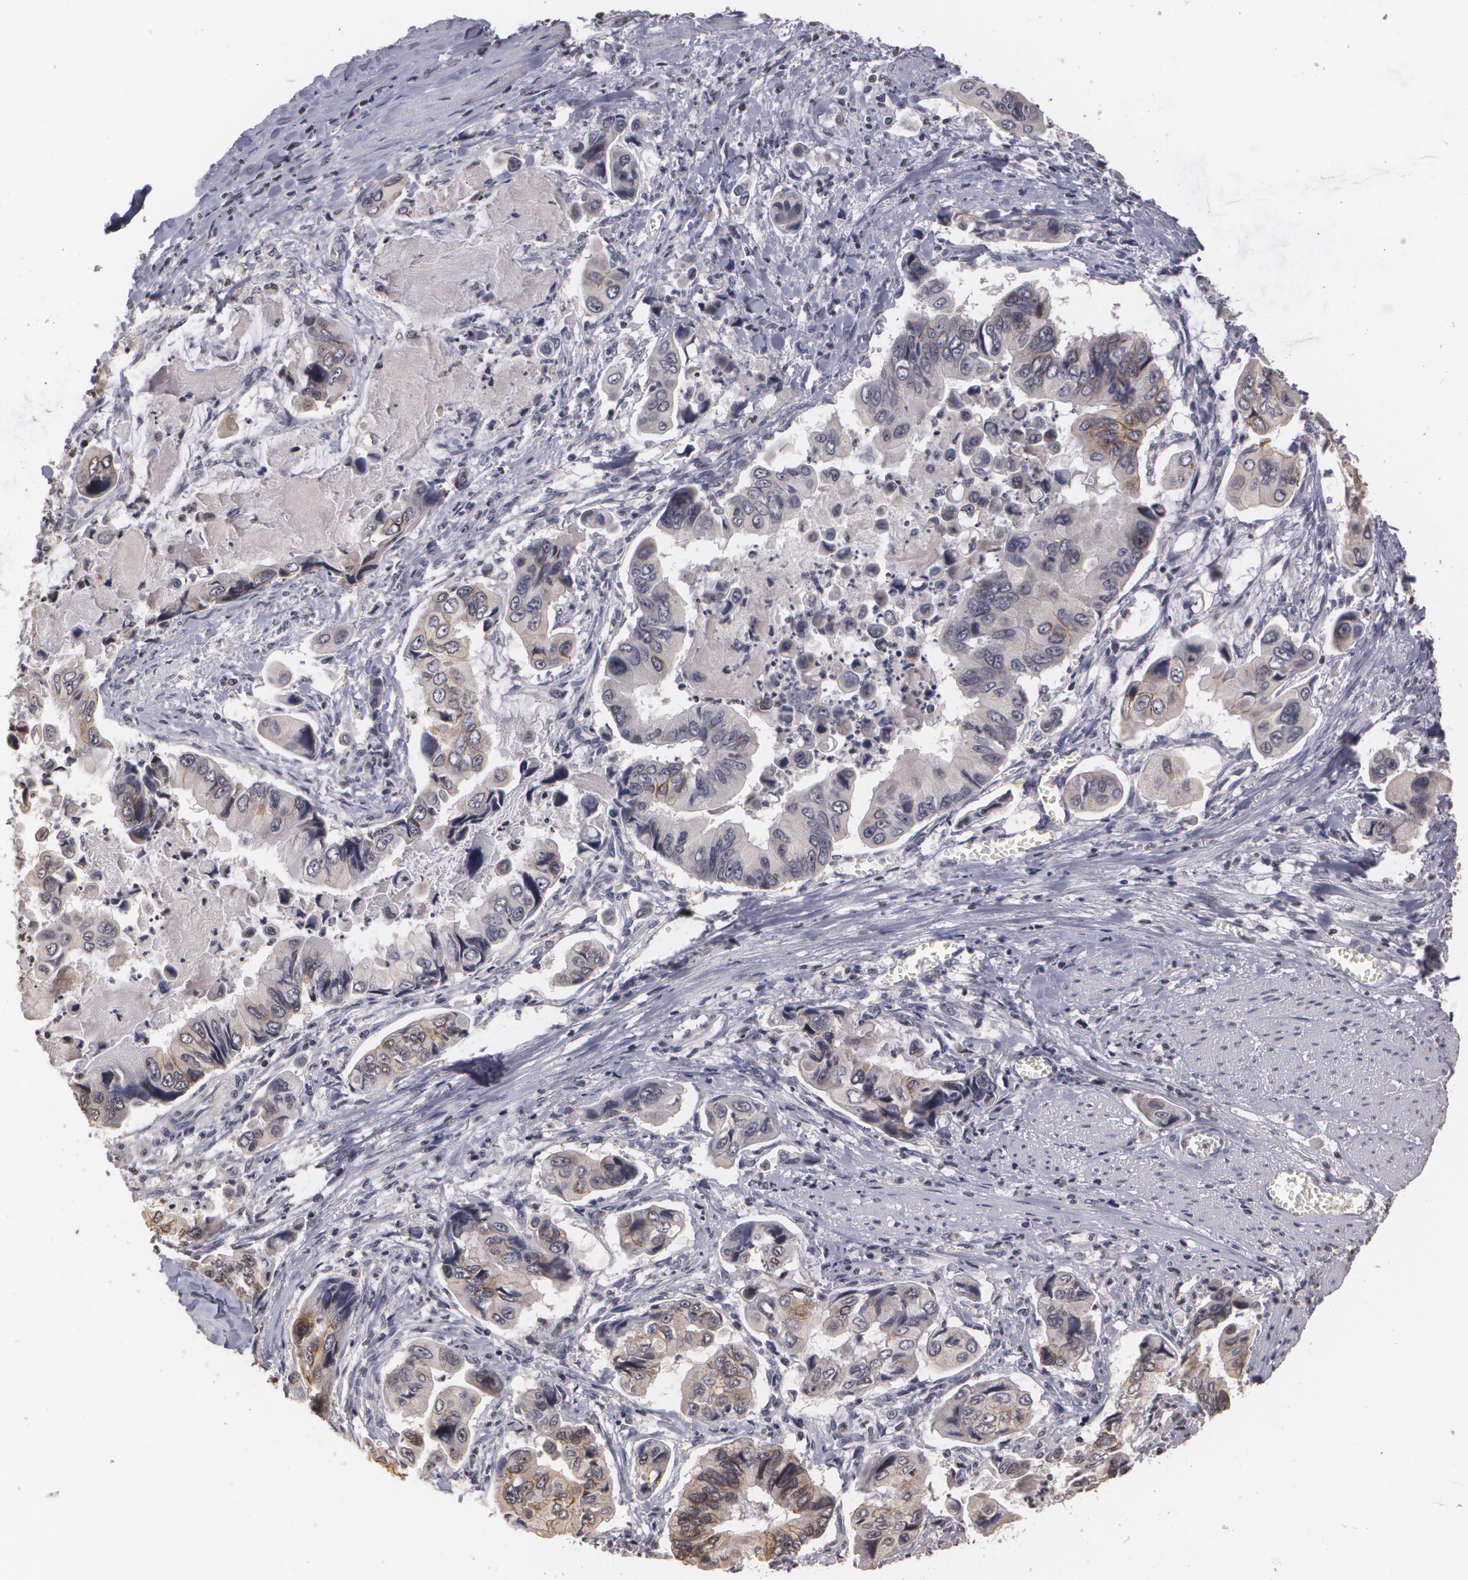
{"staining": {"intensity": "moderate", "quantity": "<25%", "location": "cytoplasmic/membranous"}, "tissue": "stomach cancer", "cell_type": "Tumor cells", "image_type": "cancer", "snomed": [{"axis": "morphology", "description": "Adenocarcinoma, NOS"}, {"axis": "topography", "description": "Stomach, upper"}], "caption": "The photomicrograph exhibits a brown stain indicating the presence of a protein in the cytoplasmic/membranous of tumor cells in stomach cancer (adenocarcinoma).", "gene": "THRB", "patient": {"sex": "male", "age": 80}}